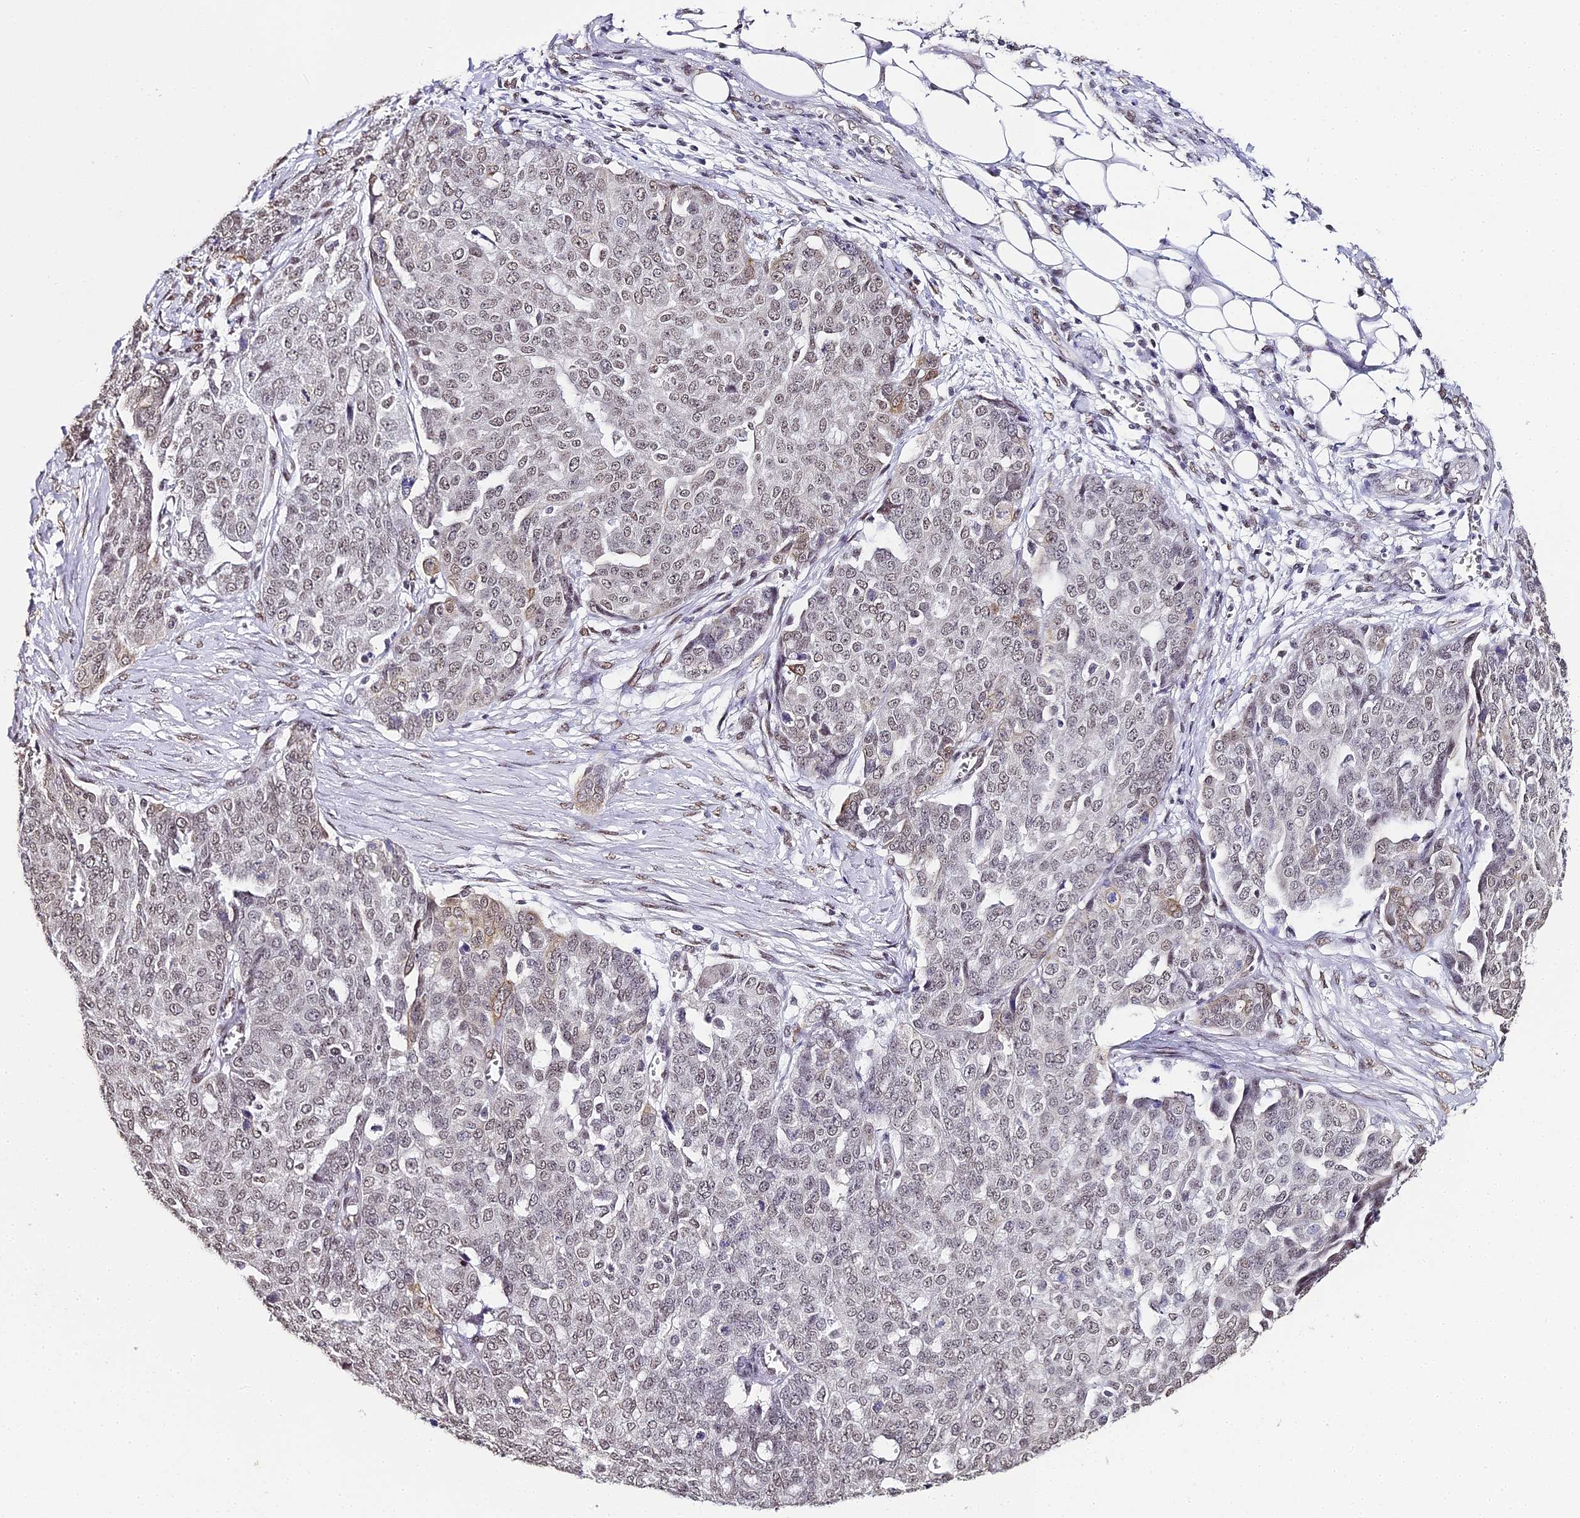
{"staining": {"intensity": "moderate", "quantity": "25%-75%", "location": "nuclear"}, "tissue": "ovarian cancer", "cell_type": "Tumor cells", "image_type": "cancer", "snomed": [{"axis": "morphology", "description": "Cystadenocarcinoma, serous, NOS"}, {"axis": "topography", "description": "Soft tissue"}, {"axis": "topography", "description": "Ovary"}], "caption": "A high-resolution image shows immunohistochemistry (IHC) staining of ovarian cancer, which demonstrates moderate nuclear positivity in about 25%-75% of tumor cells.", "gene": "HNRNPA1", "patient": {"sex": "female", "age": 57}}